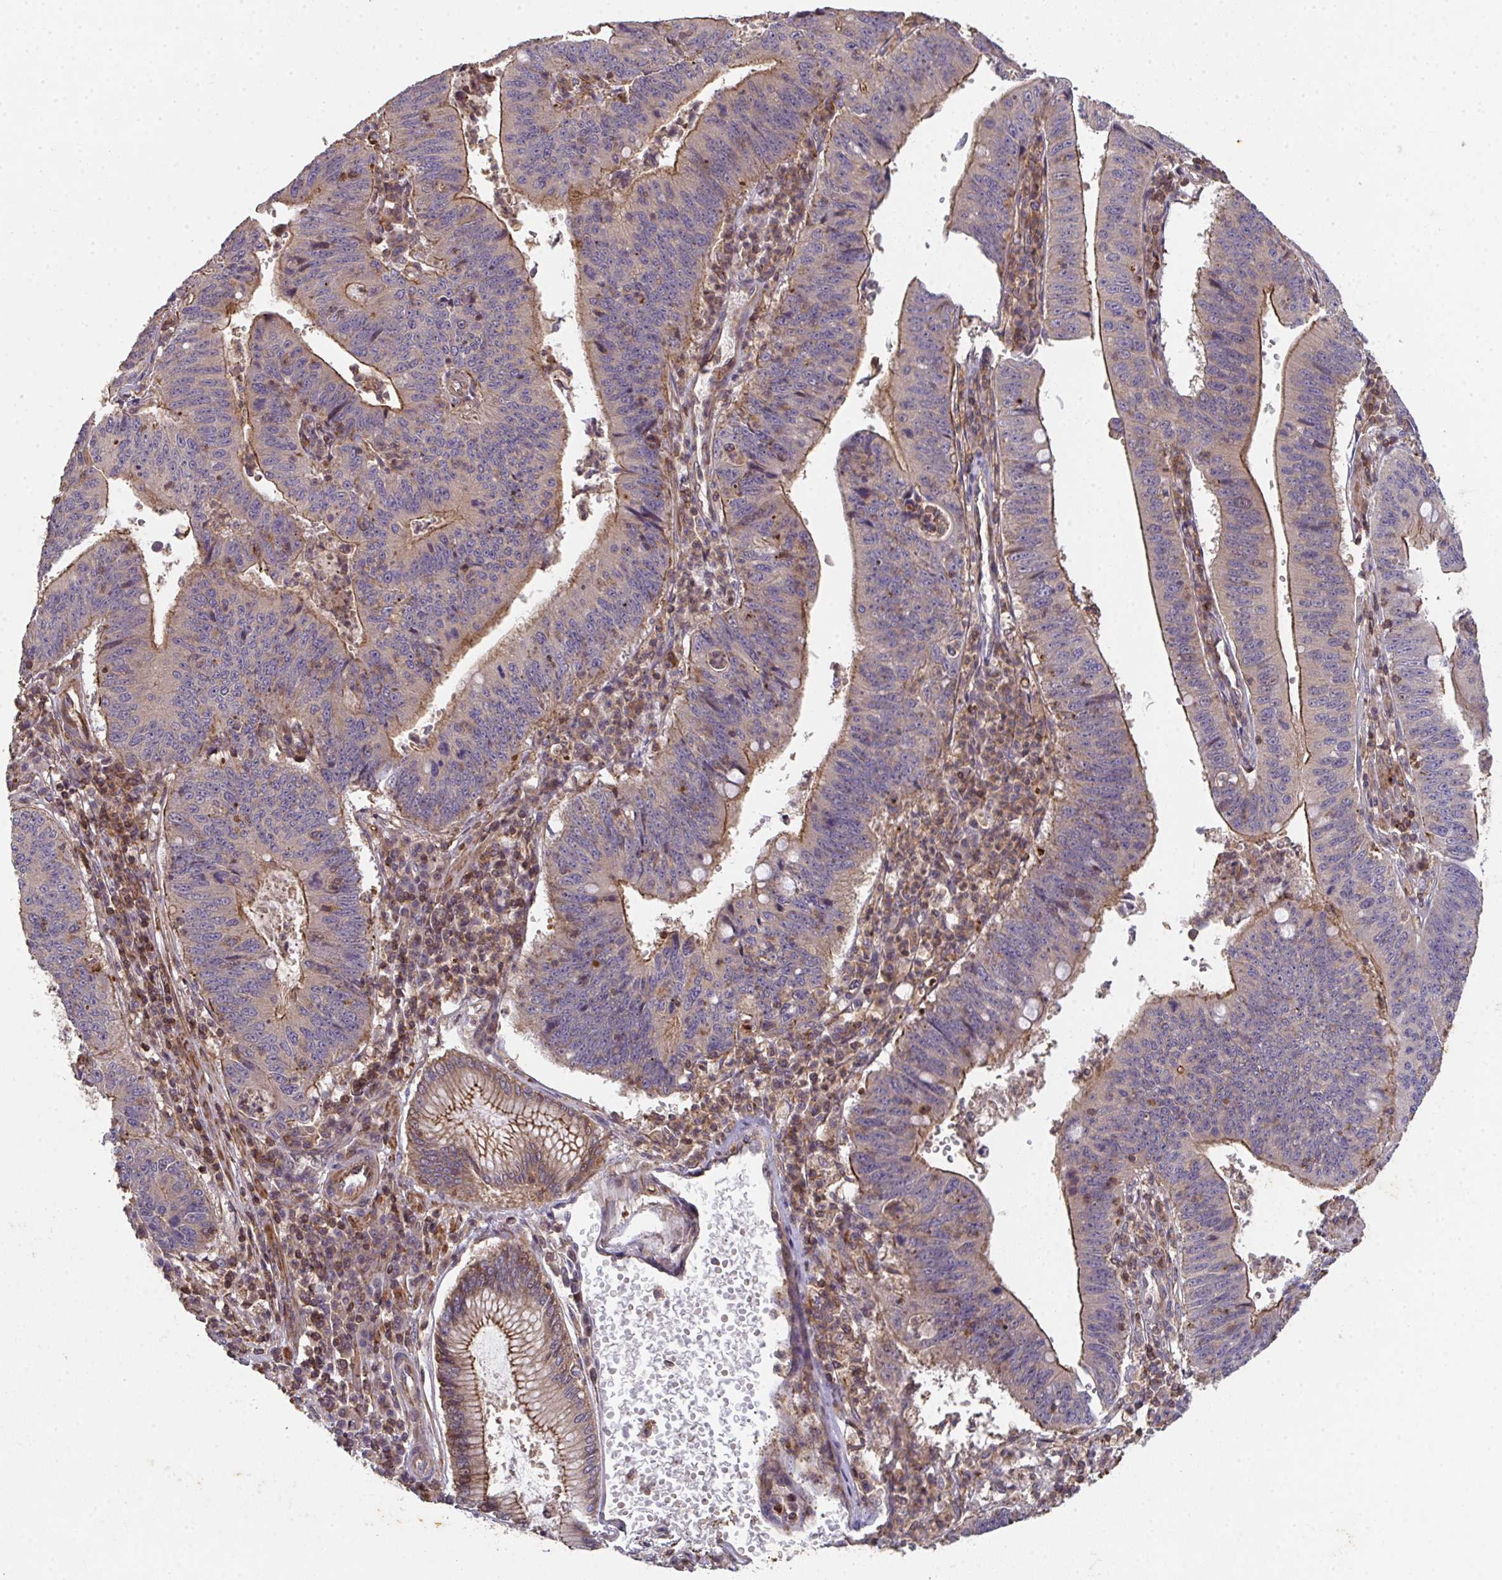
{"staining": {"intensity": "moderate", "quantity": "25%-75%", "location": "cytoplasmic/membranous"}, "tissue": "stomach cancer", "cell_type": "Tumor cells", "image_type": "cancer", "snomed": [{"axis": "morphology", "description": "Adenocarcinoma, NOS"}, {"axis": "topography", "description": "Stomach"}], "caption": "Immunohistochemistry (IHC) micrograph of human adenocarcinoma (stomach) stained for a protein (brown), which displays medium levels of moderate cytoplasmic/membranous expression in about 25%-75% of tumor cells.", "gene": "TNMD", "patient": {"sex": "male", "age": 59}}